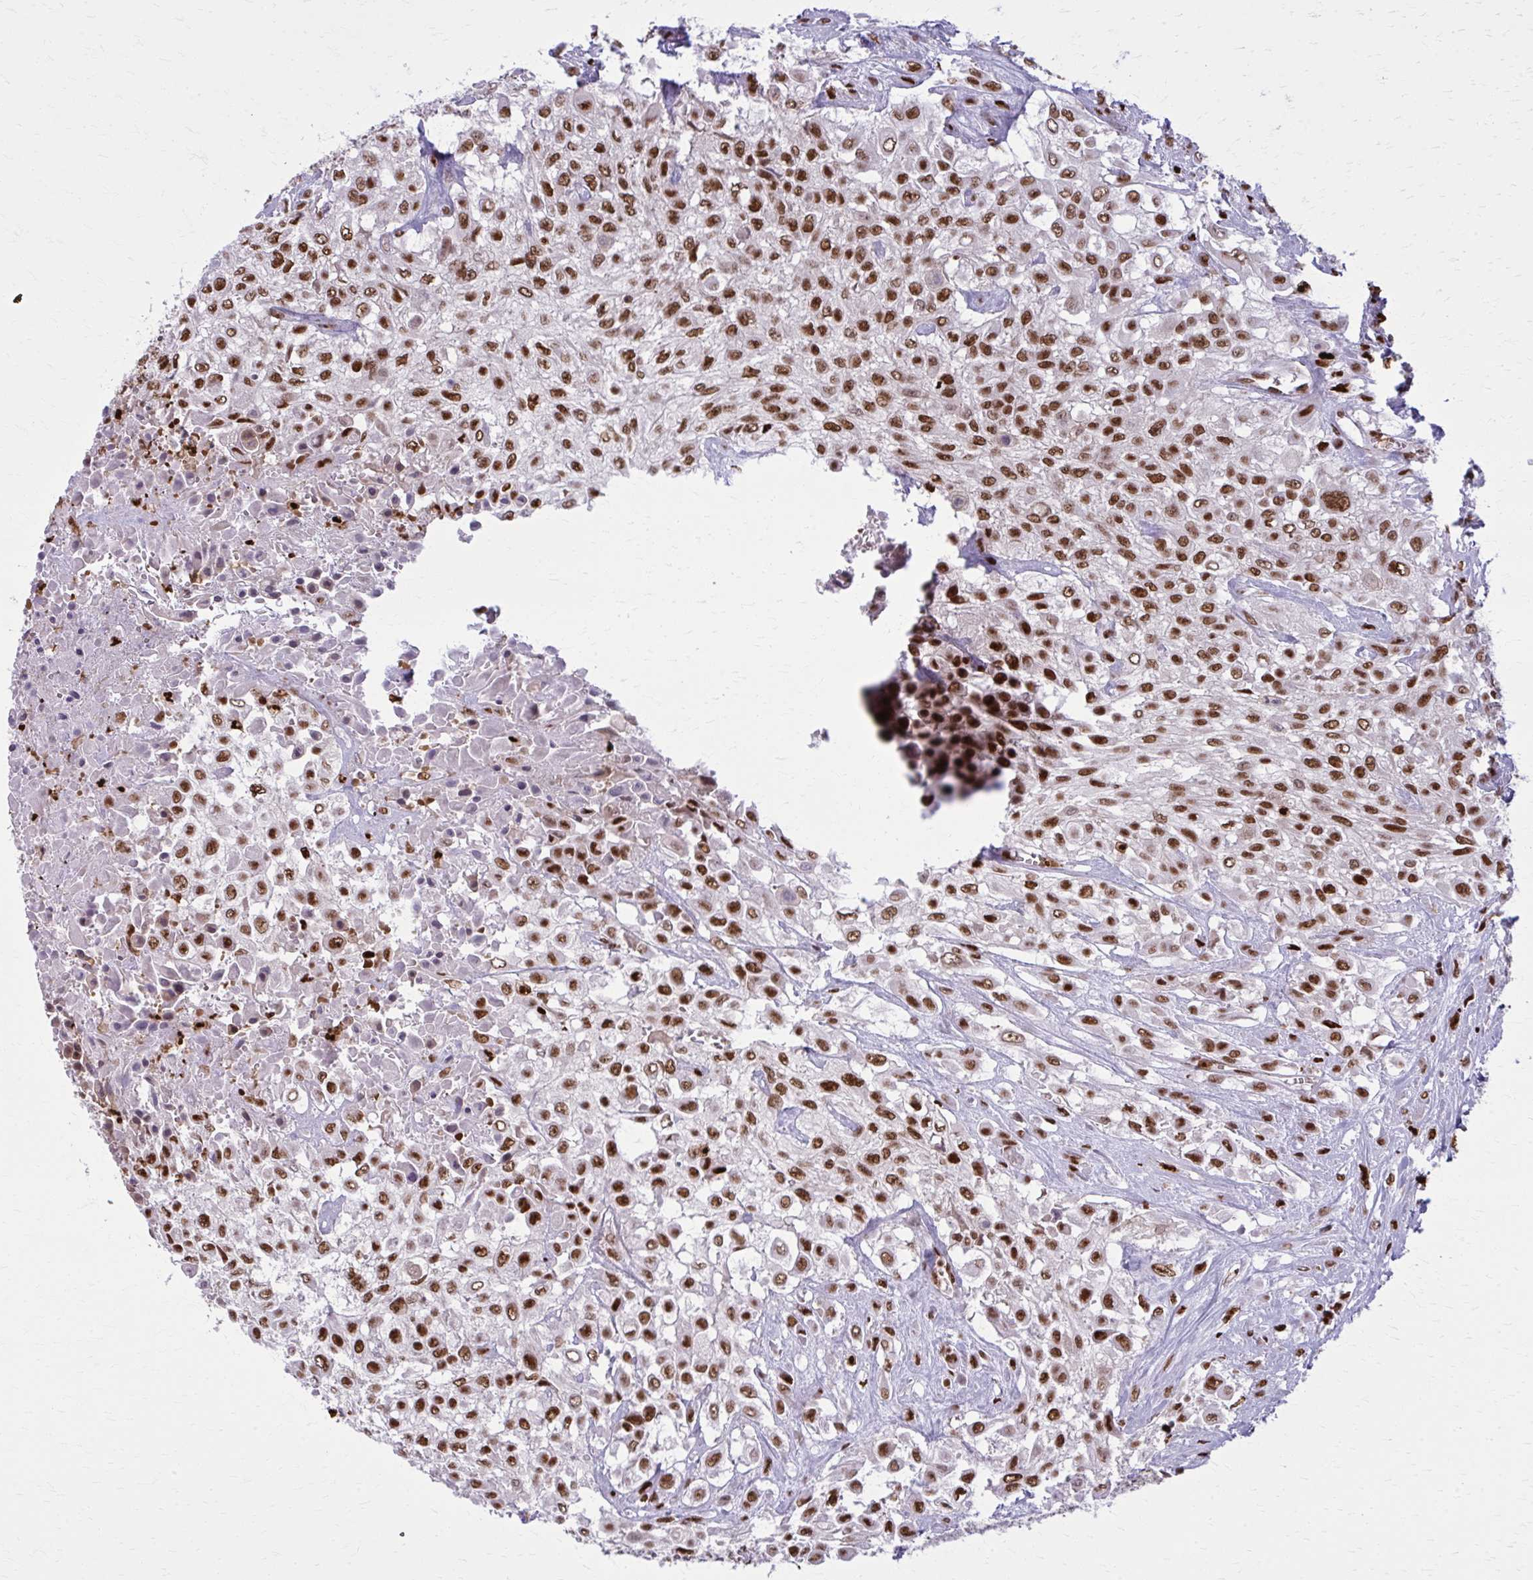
{"staining": {"intensity": "moderate", "quantity": ">75%", "location": "nuclear"}, "tissue": "urothelial cancer", "cell_type": "Tumor cells", "image_type": "cancer", "snomed": [{"axis": "morphology", "description": "Urothelial carcinoma, High grade"}, {"axis": "topography", "description": "Urinary bladder"}], "caption": "The micrograph displays immunohistochemical staining of urothelial cancer. There is moderate nuclear staining is seen in approximately >75% of tumor cells.", "gene": "ZNF559", "patient": {"sex": "male", "age": 57}}